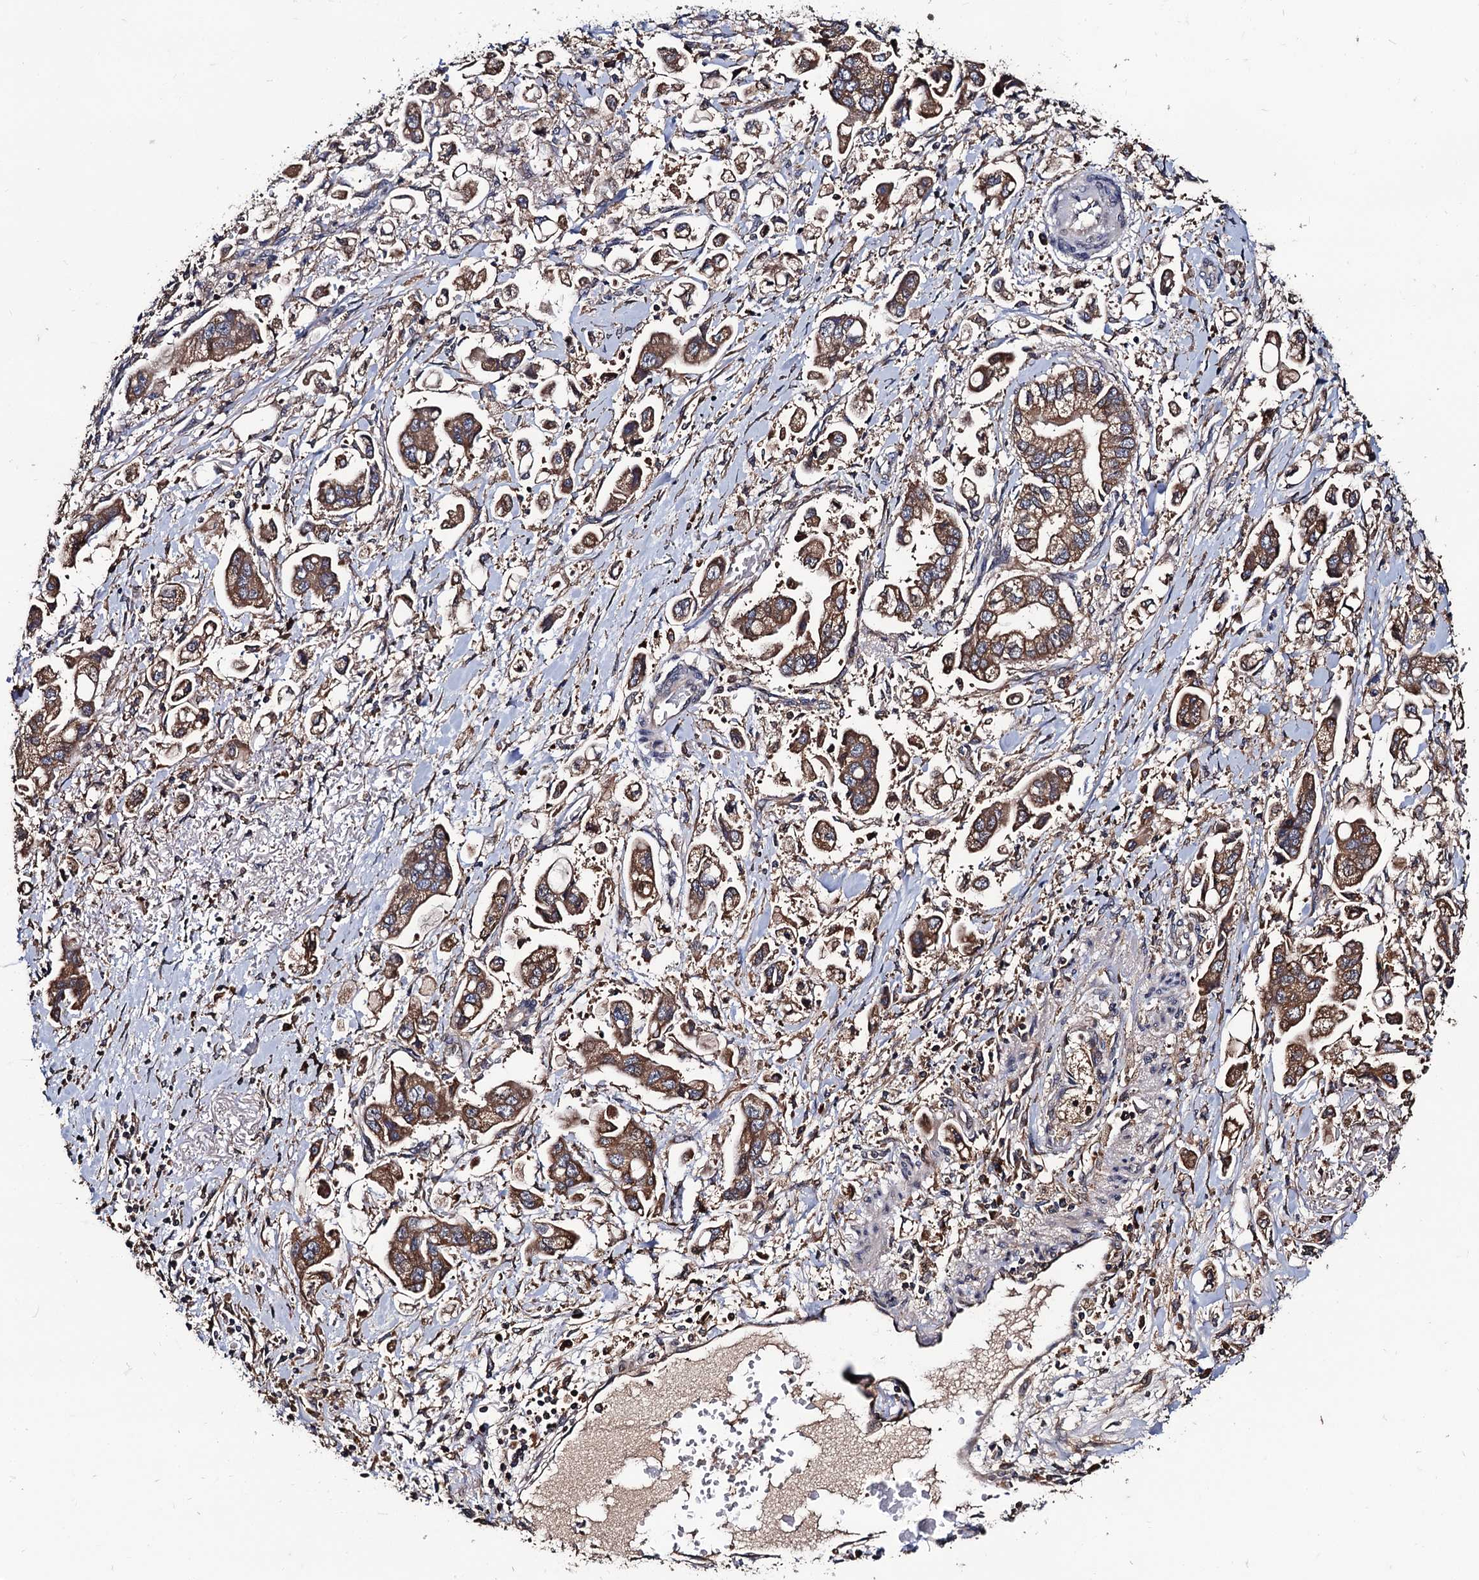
{"staining": {"intensity": "moderate", "quantity": ">75%", "location": "cytoplasmic/membranous"}, "tissue": "stomach cancer", "cell_type": "Tumor cells", "image_type": "cancer", "snomed": [{"axis": "morphology", "description": "Adenocarcinoma, NOS"}, {"axis": "topography", "description": "Stomach"}], "caption": "Immunohistochemical staining of stomach cancer exhibits medium levels of moderate cytoplasmic/membranous expression in approximately >75% of tumor cells. The protein of interest is stained brown, and the nuclei are stained in blue (DAB IHC with brightfield microscopy, high magnification).", "gene": "RGS11", "patient": {"sex": "male", "age": 62}}